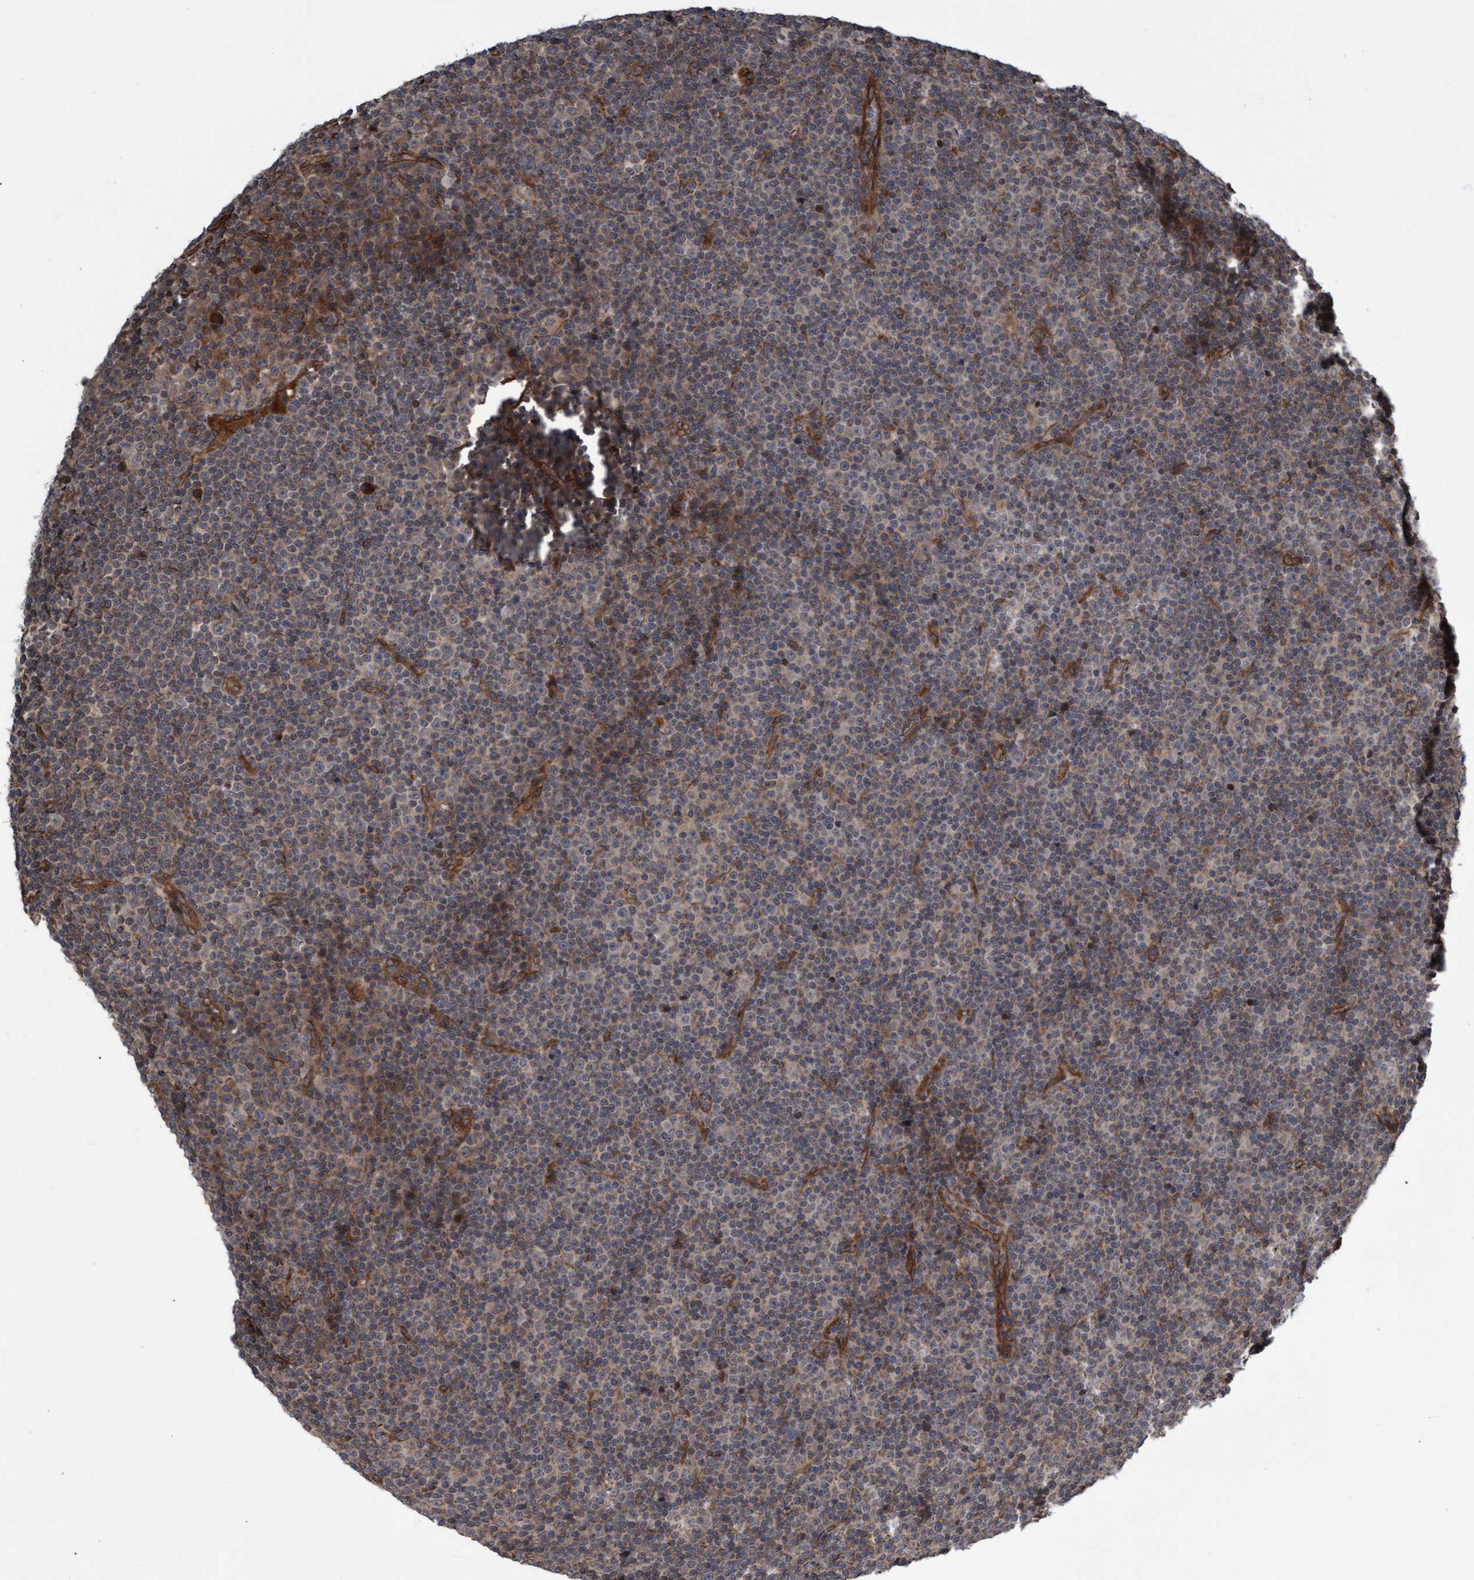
{"staining": {"intensity": "weak", "quantity": "25%-75%", "location": "cytoplasmic/membranous"}, "tissue": "lymphoma", "cell_type": "Tumor cells", "image_type": "cancer", "snomed": [{"axis": "morphology", "description": "Malignant lymphoma, non-Hodgkin's type, Low grade"}, {"axis": "topography", "description": "Lymph node"}], "caption": "The immunohistochemical stain highlights weak cytoplasmic/membranous positivity in tumor cells of lymphoma tissue. (Stains: DAB (3,3'-diaminobenzidine) in brown, nuclei in blue, Microscopy: brightfield microscopy at high magnification).", "gene": "TNFRSF10B", "patient": {"sex": "female", "age": 67}}